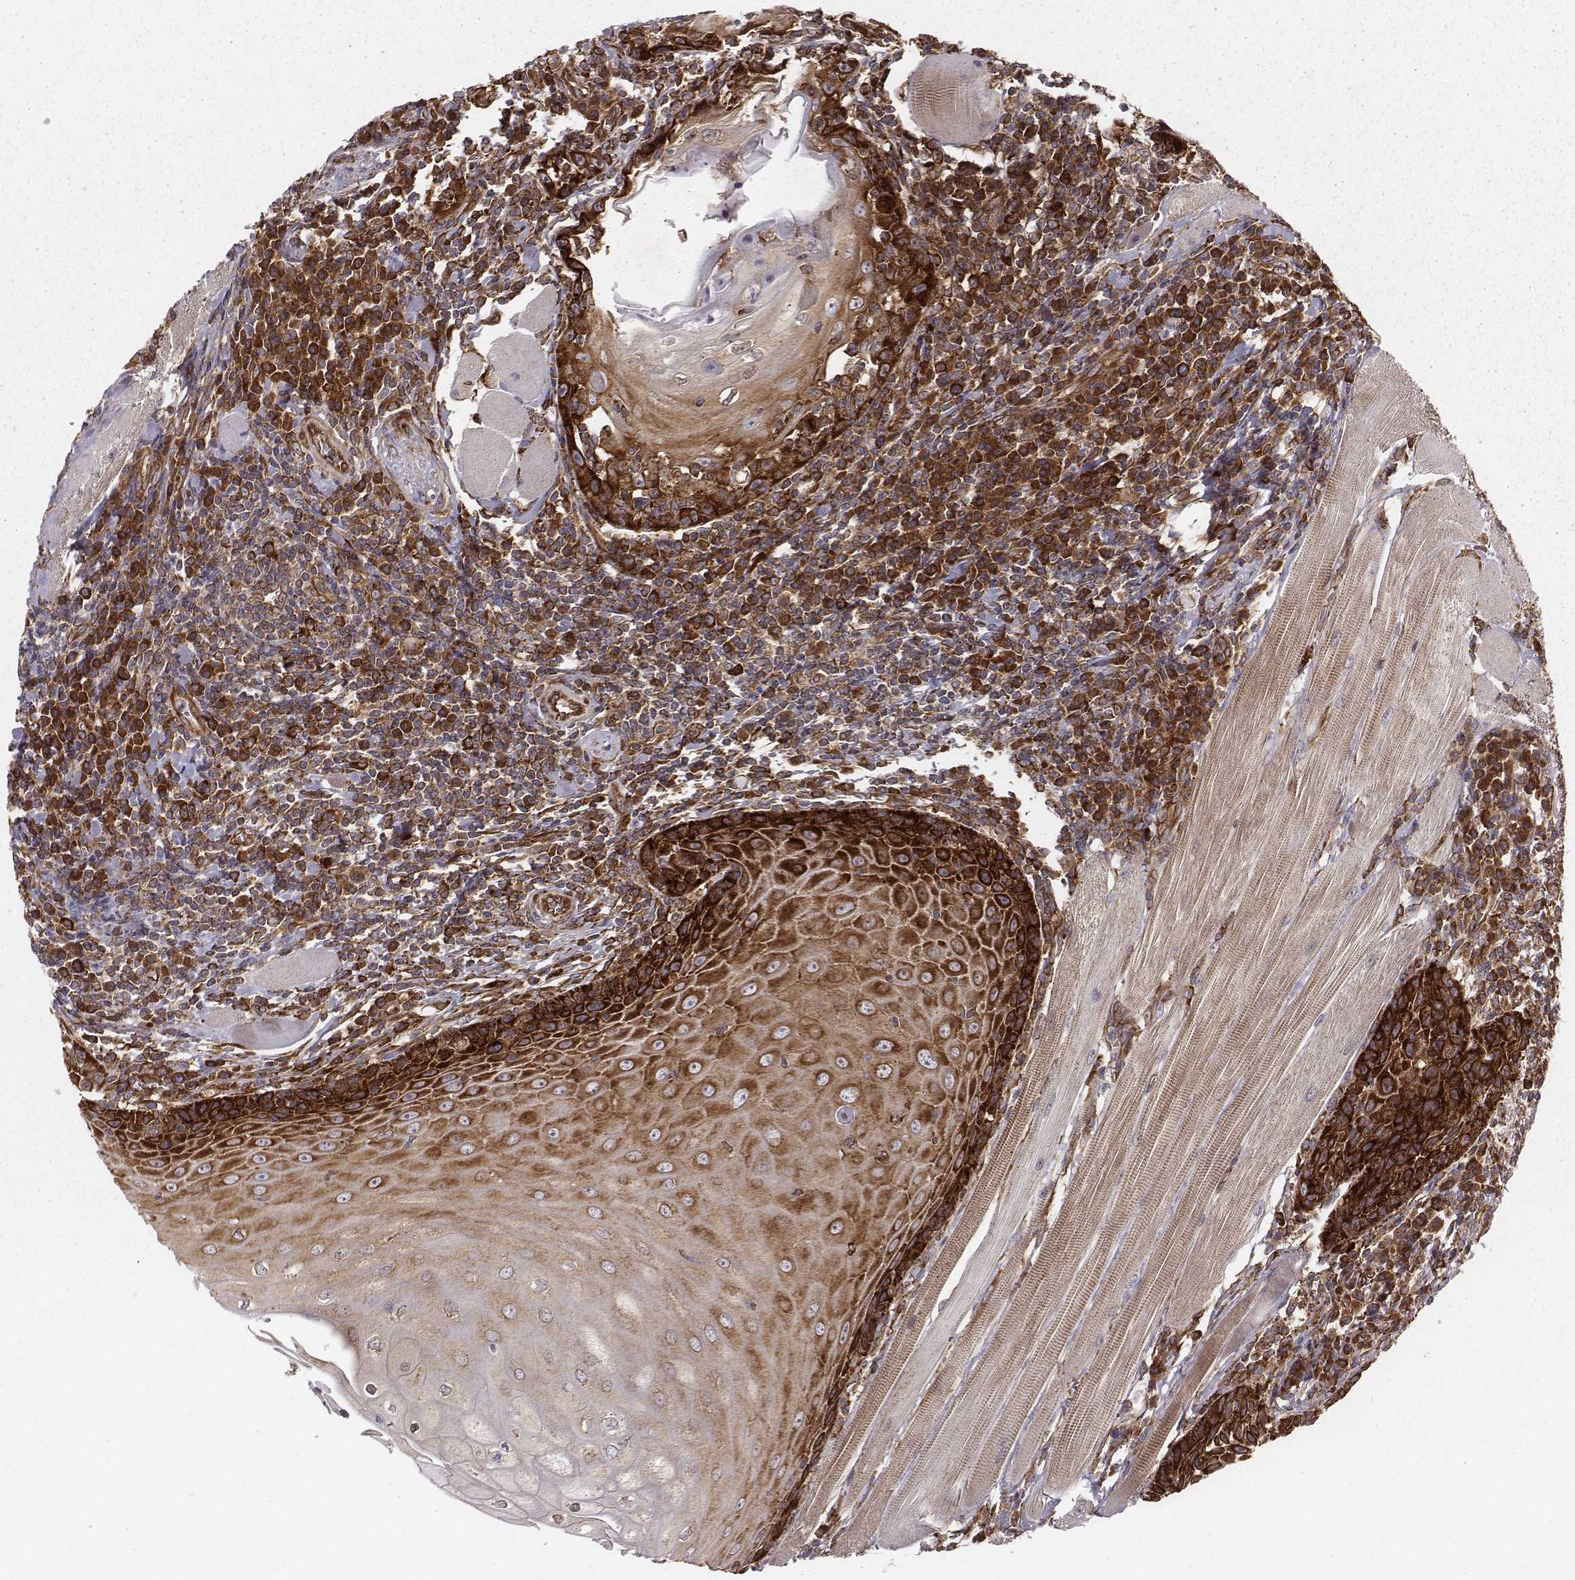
{"staining": {"intensity": "strong", "quantity": ">75%", "location": "cytoplasmic/membranous"}, "tissue": "head and neck cancer", "cell_type": "Tumor cells", "image_type": "cancer", "snomed": [{"axis": "morphology", "description": "Normal tissue, NOS"}, {"axis": "morphology", "description": "Squamous cell carcinoma, NOS"}, {"axis": "topography", "description": "Oral tissue"}, {"axis": "topography", "description": "Head-Neck"}], "caption": "A high-resolution image shows immunohistochemistry (IHC) staining of head and neck cancer, which displays strong cytoplasmic/membranous staining in approximately >75% of tumor cells.", "gene": "TXLNA", "patient": {"sex": "male", "age": 52}}